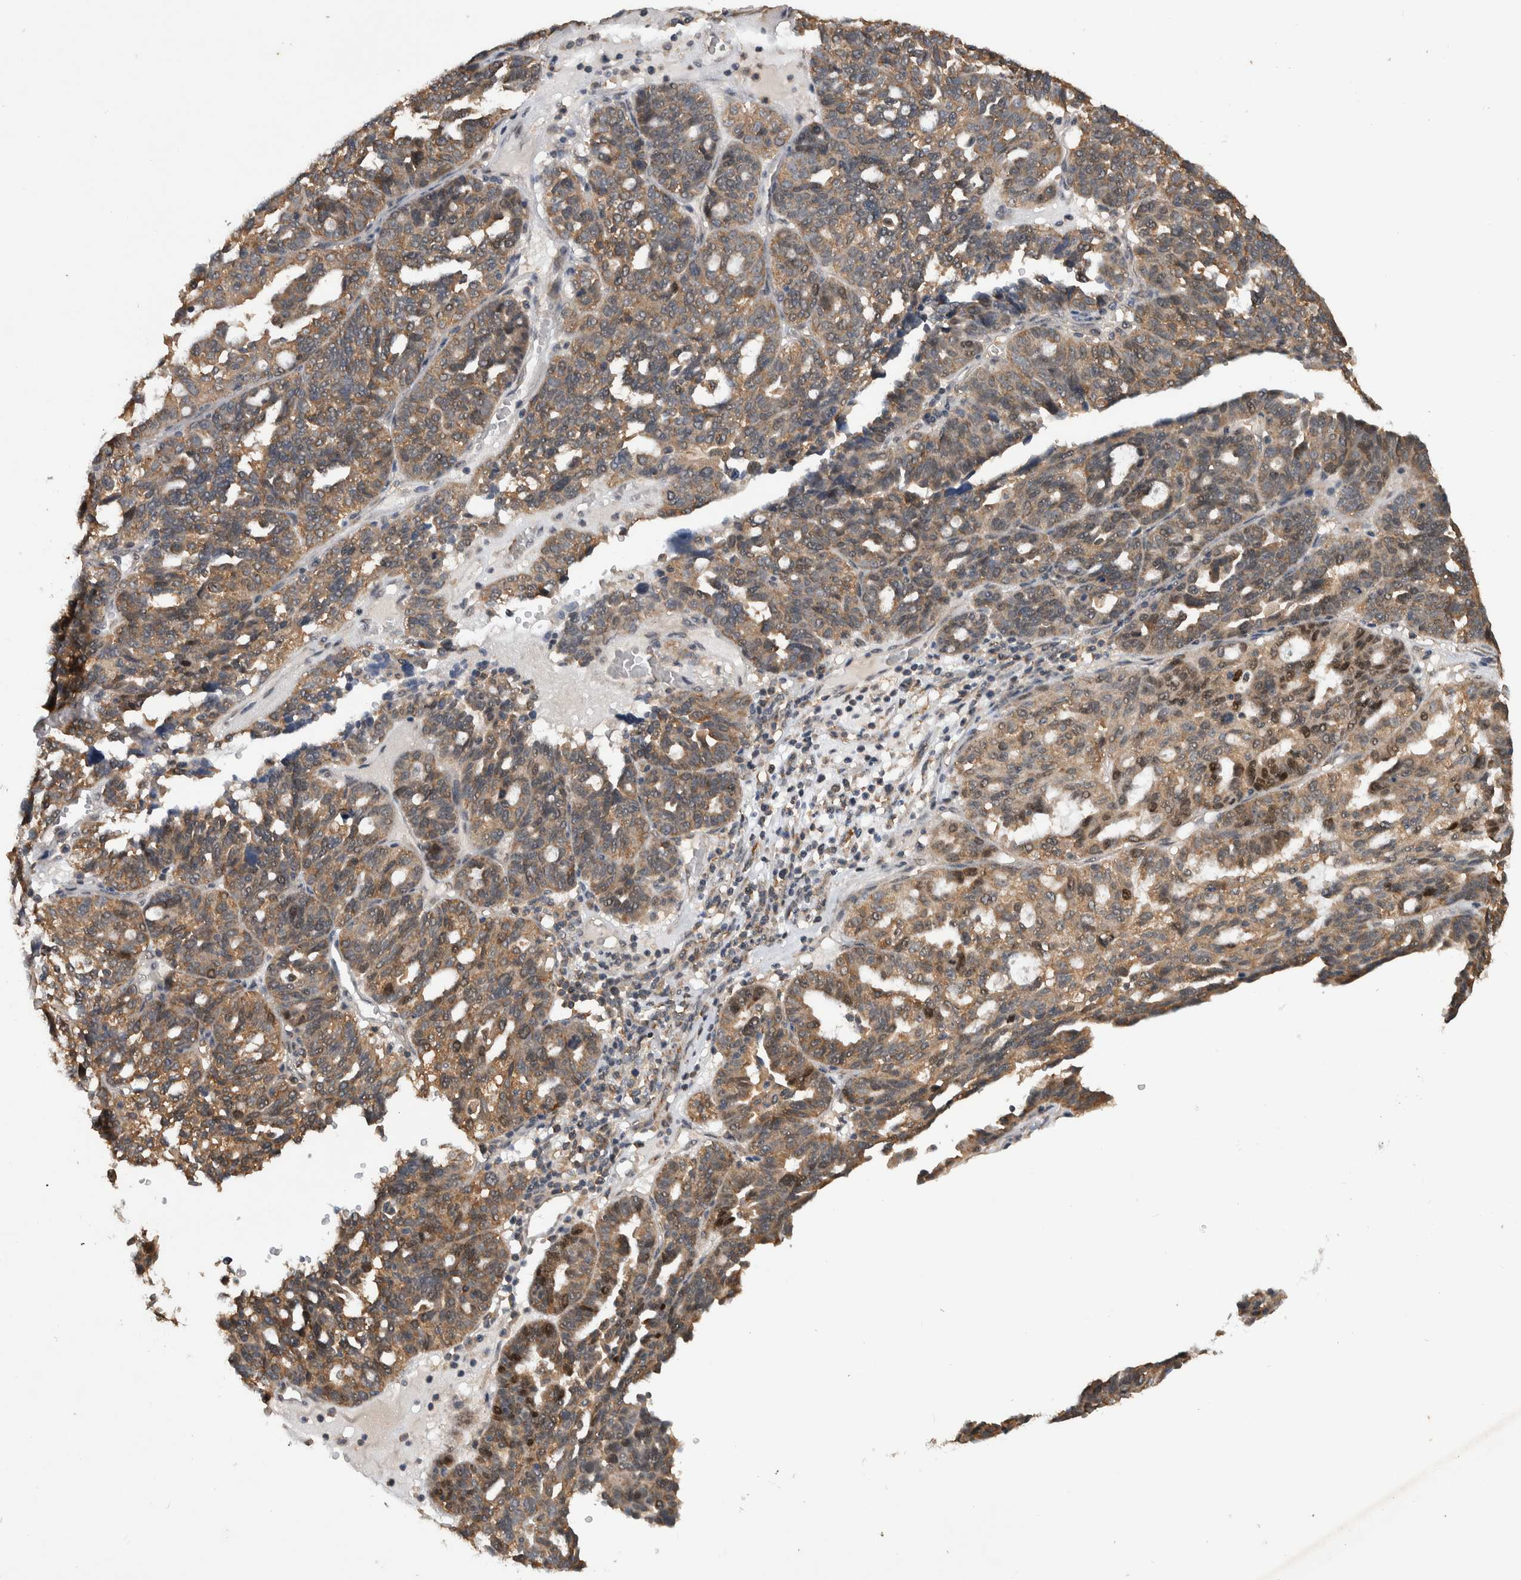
{"staining": {"intensity": "moderate", "quantity": ">75%", "location": "cytoplasmic/membranous,nuclear"}, "tissue": "ovarian cancer", "cell_type": "Tumor cells", "image_type": "cancer", "snomed": [{"axis": "morphology", "description": "Cystadenocarcinoma, serous, NOS"}, {"axis": "topography", "description": "Ovary"}], "caption": "Tumor cells show medium levels of moderate cytoplasmic/membranous and nuclear positivity in about >75% of cells in human serous cystadenocarcinoma (ovarian).", "gene": "DVL2", "patient": {"sex": "female", "age": 59}}